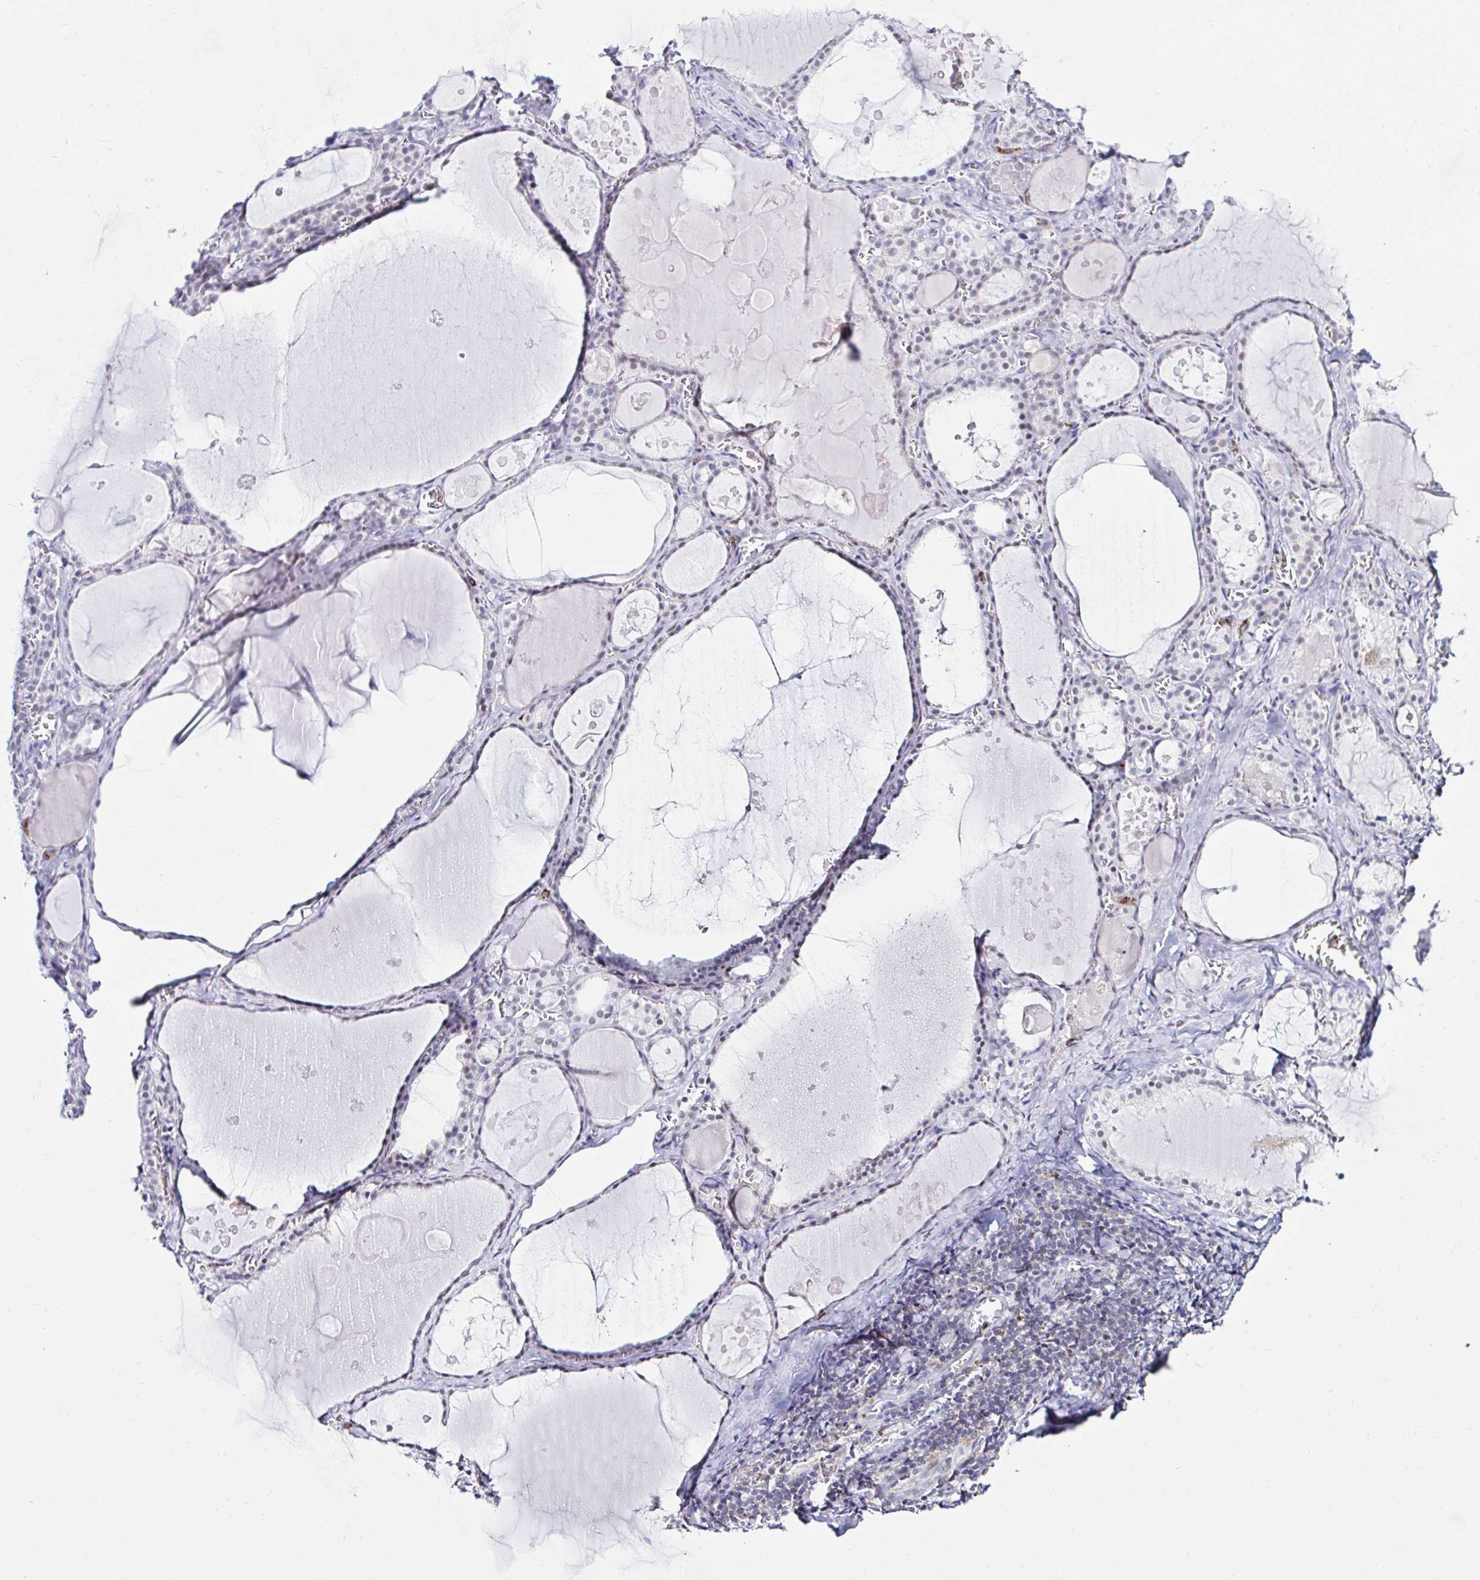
{"staining": {"intensity": "negative", "quantity": "none", "location": "none"}, "tissue": "thyroid gland", "cell_type": "Glandular cells", "image_type": "normal", "snomed": [{"axis": "morphology", "description": "Normal tissue, NOS"}, {"axis": "topography", "description": "Thyroid gland"}], "caption": "This is a photomicrograph of immunohistochemistry staining of benign thyroid gland, which shows no expression in glandular cells. Brightfield microscopy of immunohistochemistry (IHC) stained with DAB (3,3'-diaminobenzidine) (brown) and hematoxylin (blue), captured at high magnification.", "gene": "CYBB", "patient": {"sex": "male", "age": 56}}